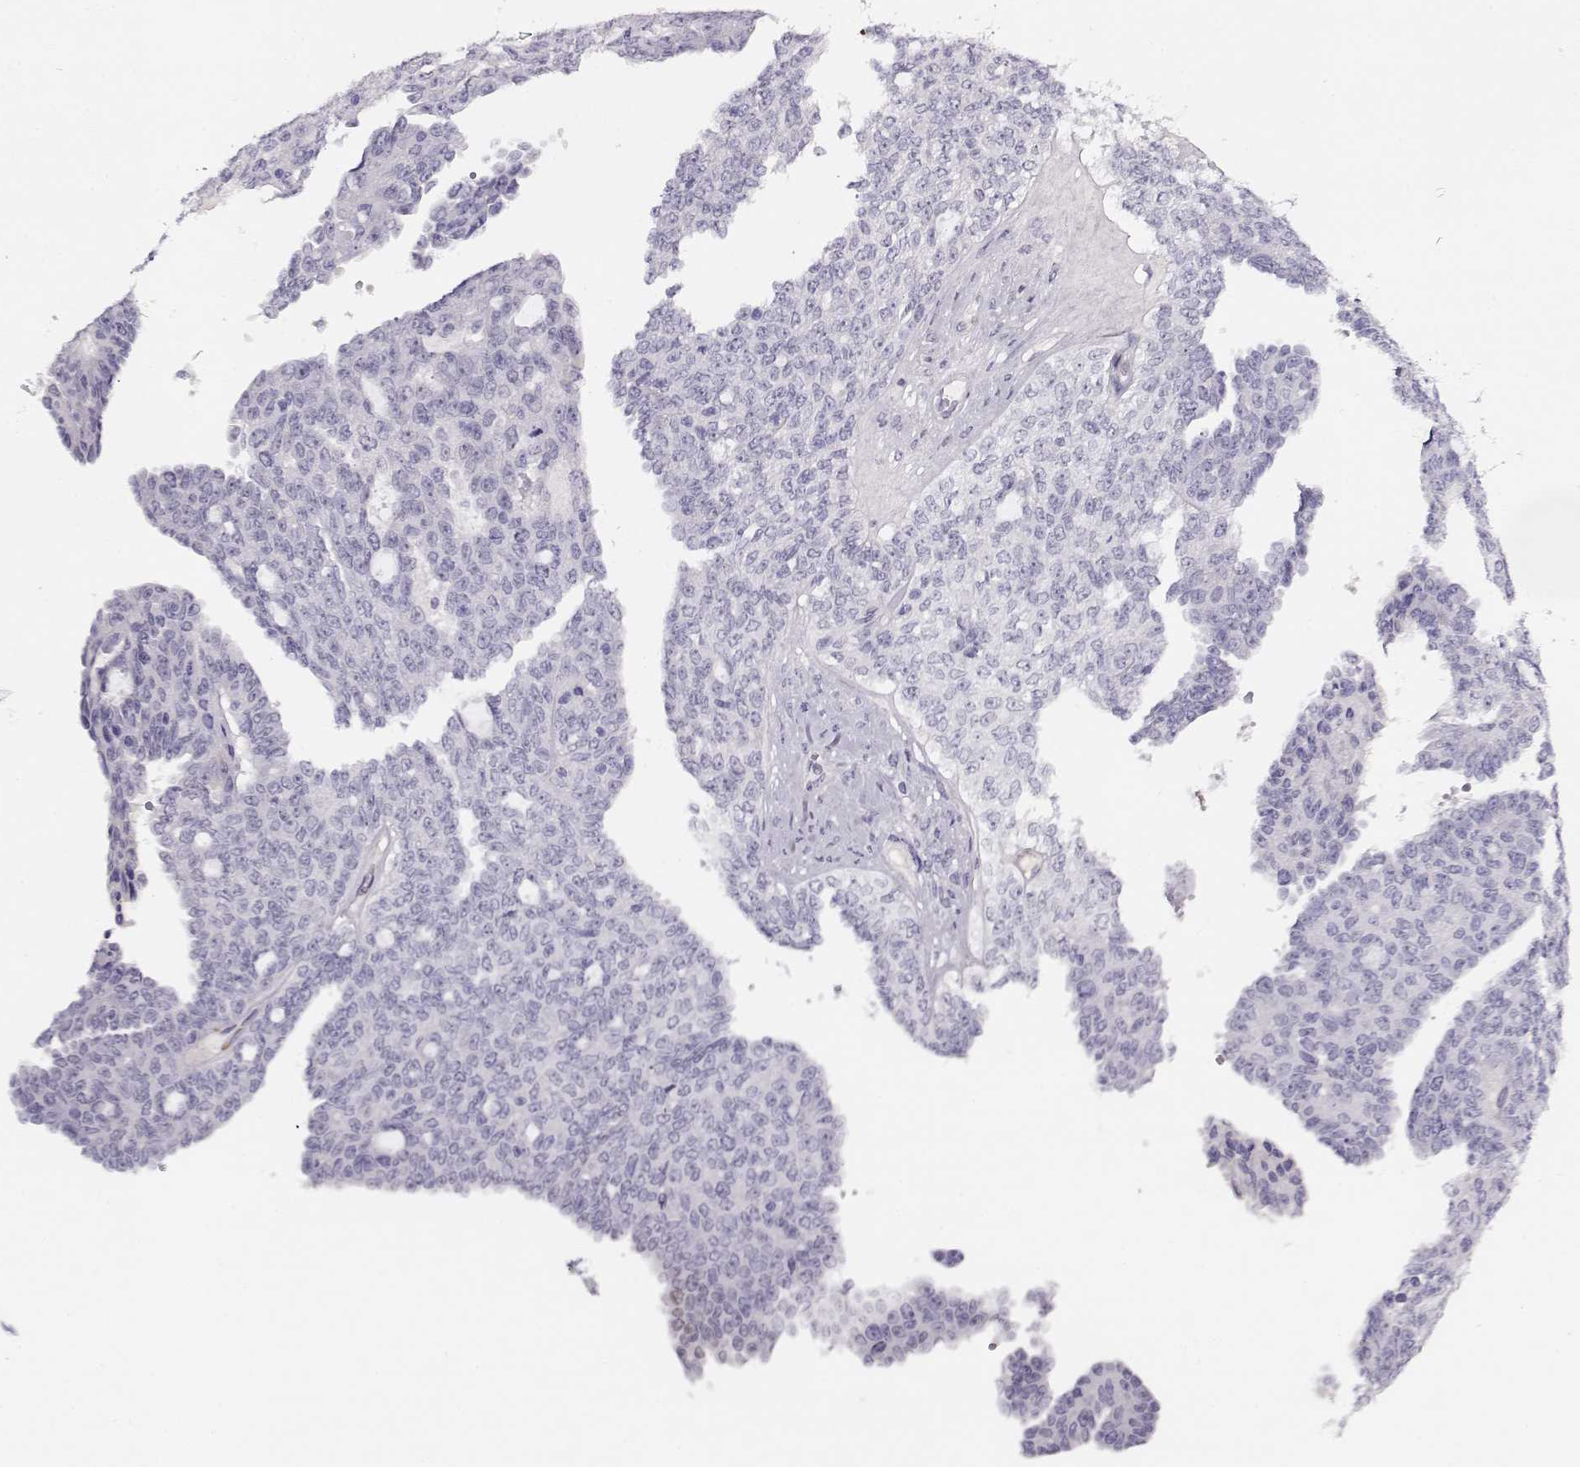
{"staining": {"intensity": "negative", "quantity": "none", "location": "none"}, "tissue": "ovarian cancer", "cell_type": "Tumor cells", "image_type": "cancer", "snomed": [{"axis": "morphology", "description": "Cystadenocarcinoma, serous, NOS"}, {"axis": "topography", "description": "Ovary"}], "caption": "IHC photomicrograph of human ovarian cancer (serous cystadenocarcinoma) stained for a protein (brown), which exhibits no expression in tumor cells.", "gene": "RBM44", "patient": {"sex": "female", "age": 71}}